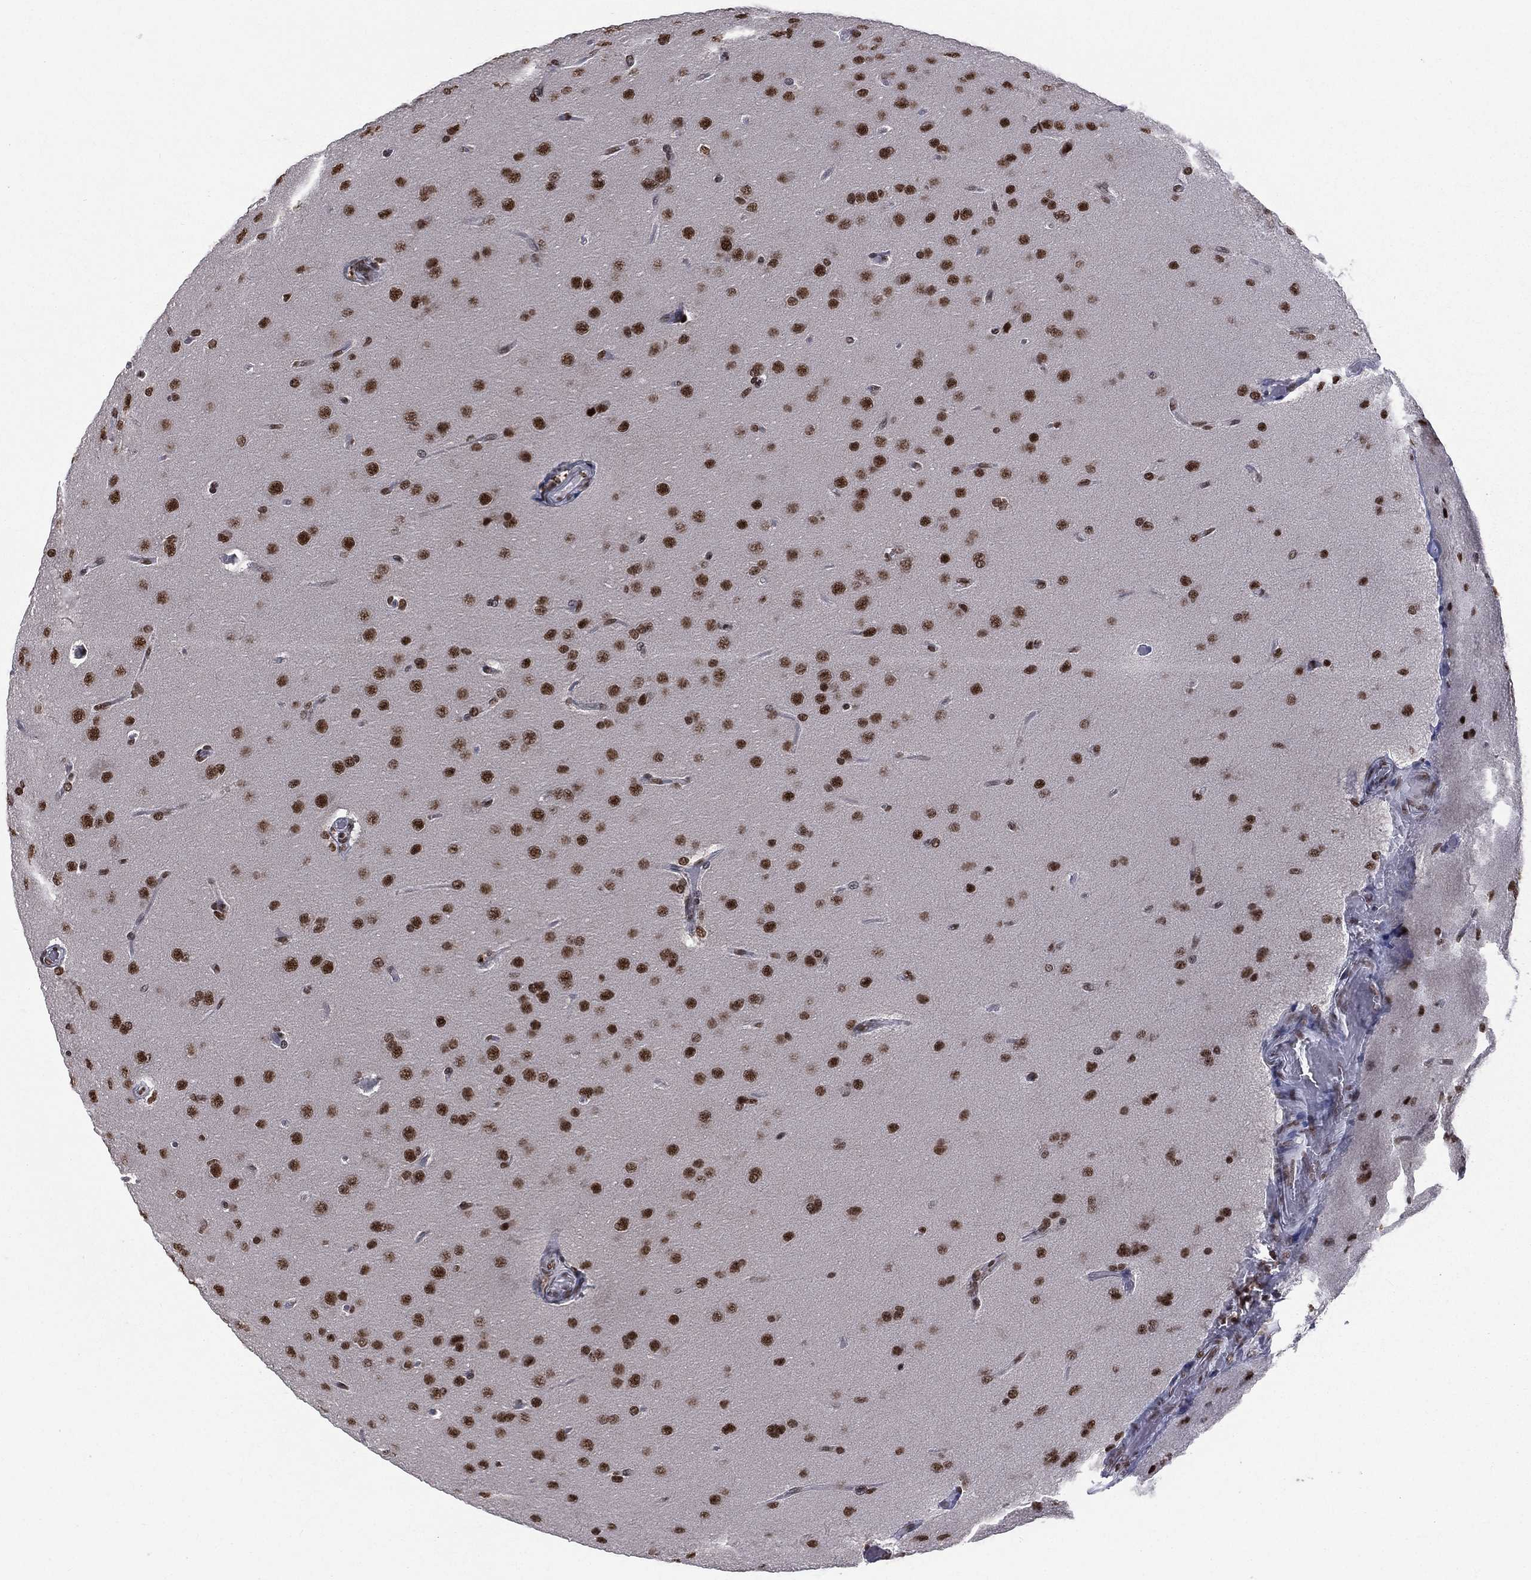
{"staining": {"intensity": "strong", "quantity": ">75%", "location": "nuclear"}, "tissue": "glioma", "cell_type": "Tumor cells", "image_type": "cancer", "snomed": [{"axis": "morphology", "description": "Glioma, malignant, Low grade"}, {"axis": "topography", "description": "Brain"}], "caption": "A high-resolution photomicrograph shows immunohistochemistry (IHC) staining of glioma, which demonstrates strong nuclear expression in about >75% of tumor cells. The protein of interest is shown in brown color, while the nuclei are stained blue.", "gene": "RFX7", "patient": {"sex": "female", "age": 32}}